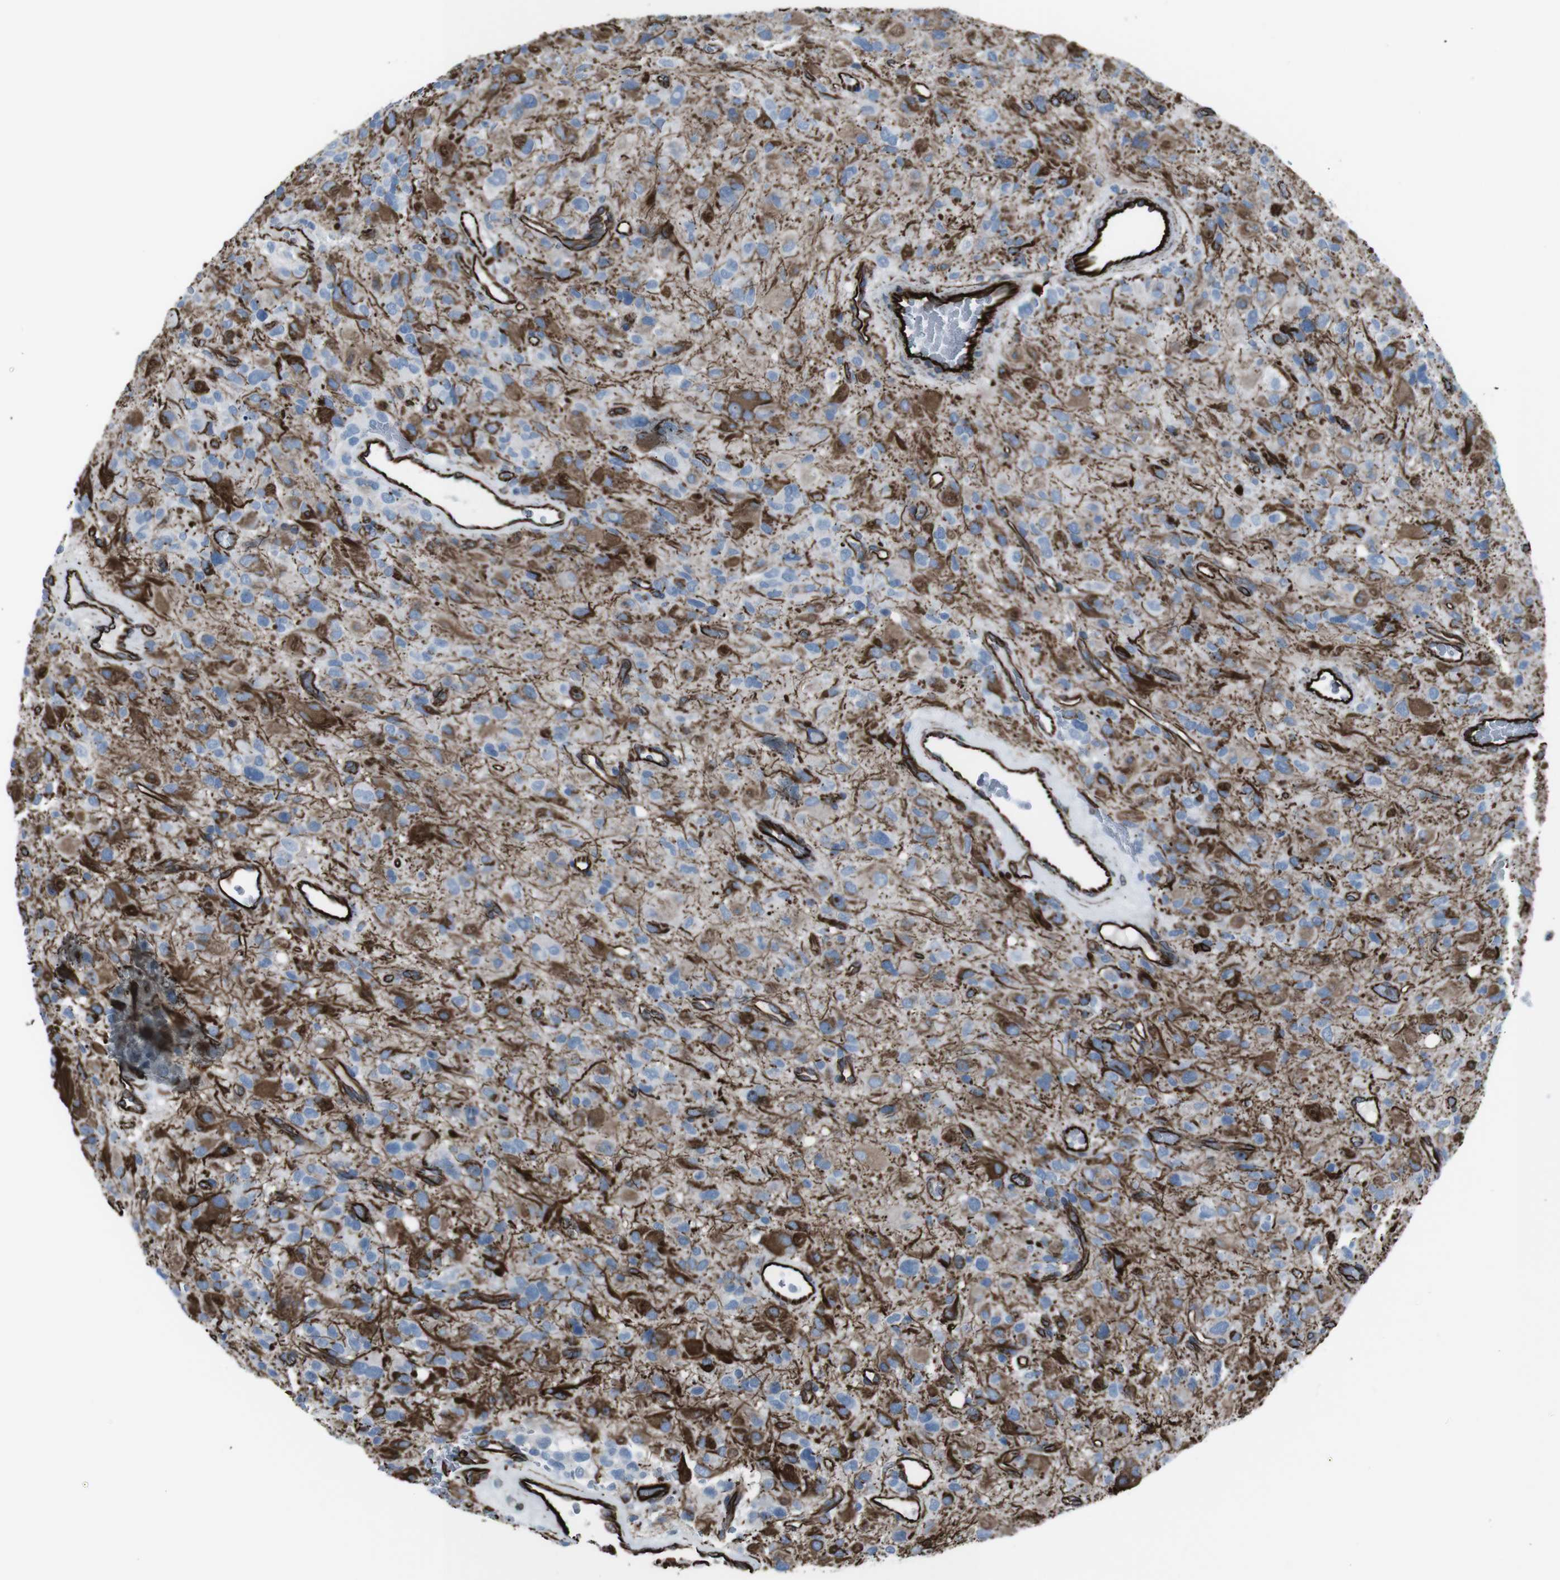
{"staining": {"intensity": "moderate", "quantity": "25%-75%", "location": "cytoplasmic/membranous"}, "tissue": "glioma", "cell_type": "Tumor cells", "image_type": "cancer", "snomed": [{"axis": "morphology", "description": "Glioma, malignant, High grade"}, {"axis": "topography", "description": "Brain"}], "caption": "This photomicrograph shows glioma stained with IHC to label a protein in brown. The cytoplasmic/membranous of tumor cells show moderate positivity for the protein. Nuclei are counter-stained blue.", "gene": "ZDHHC6", "patient": {"sex": "male", "age": 48}}